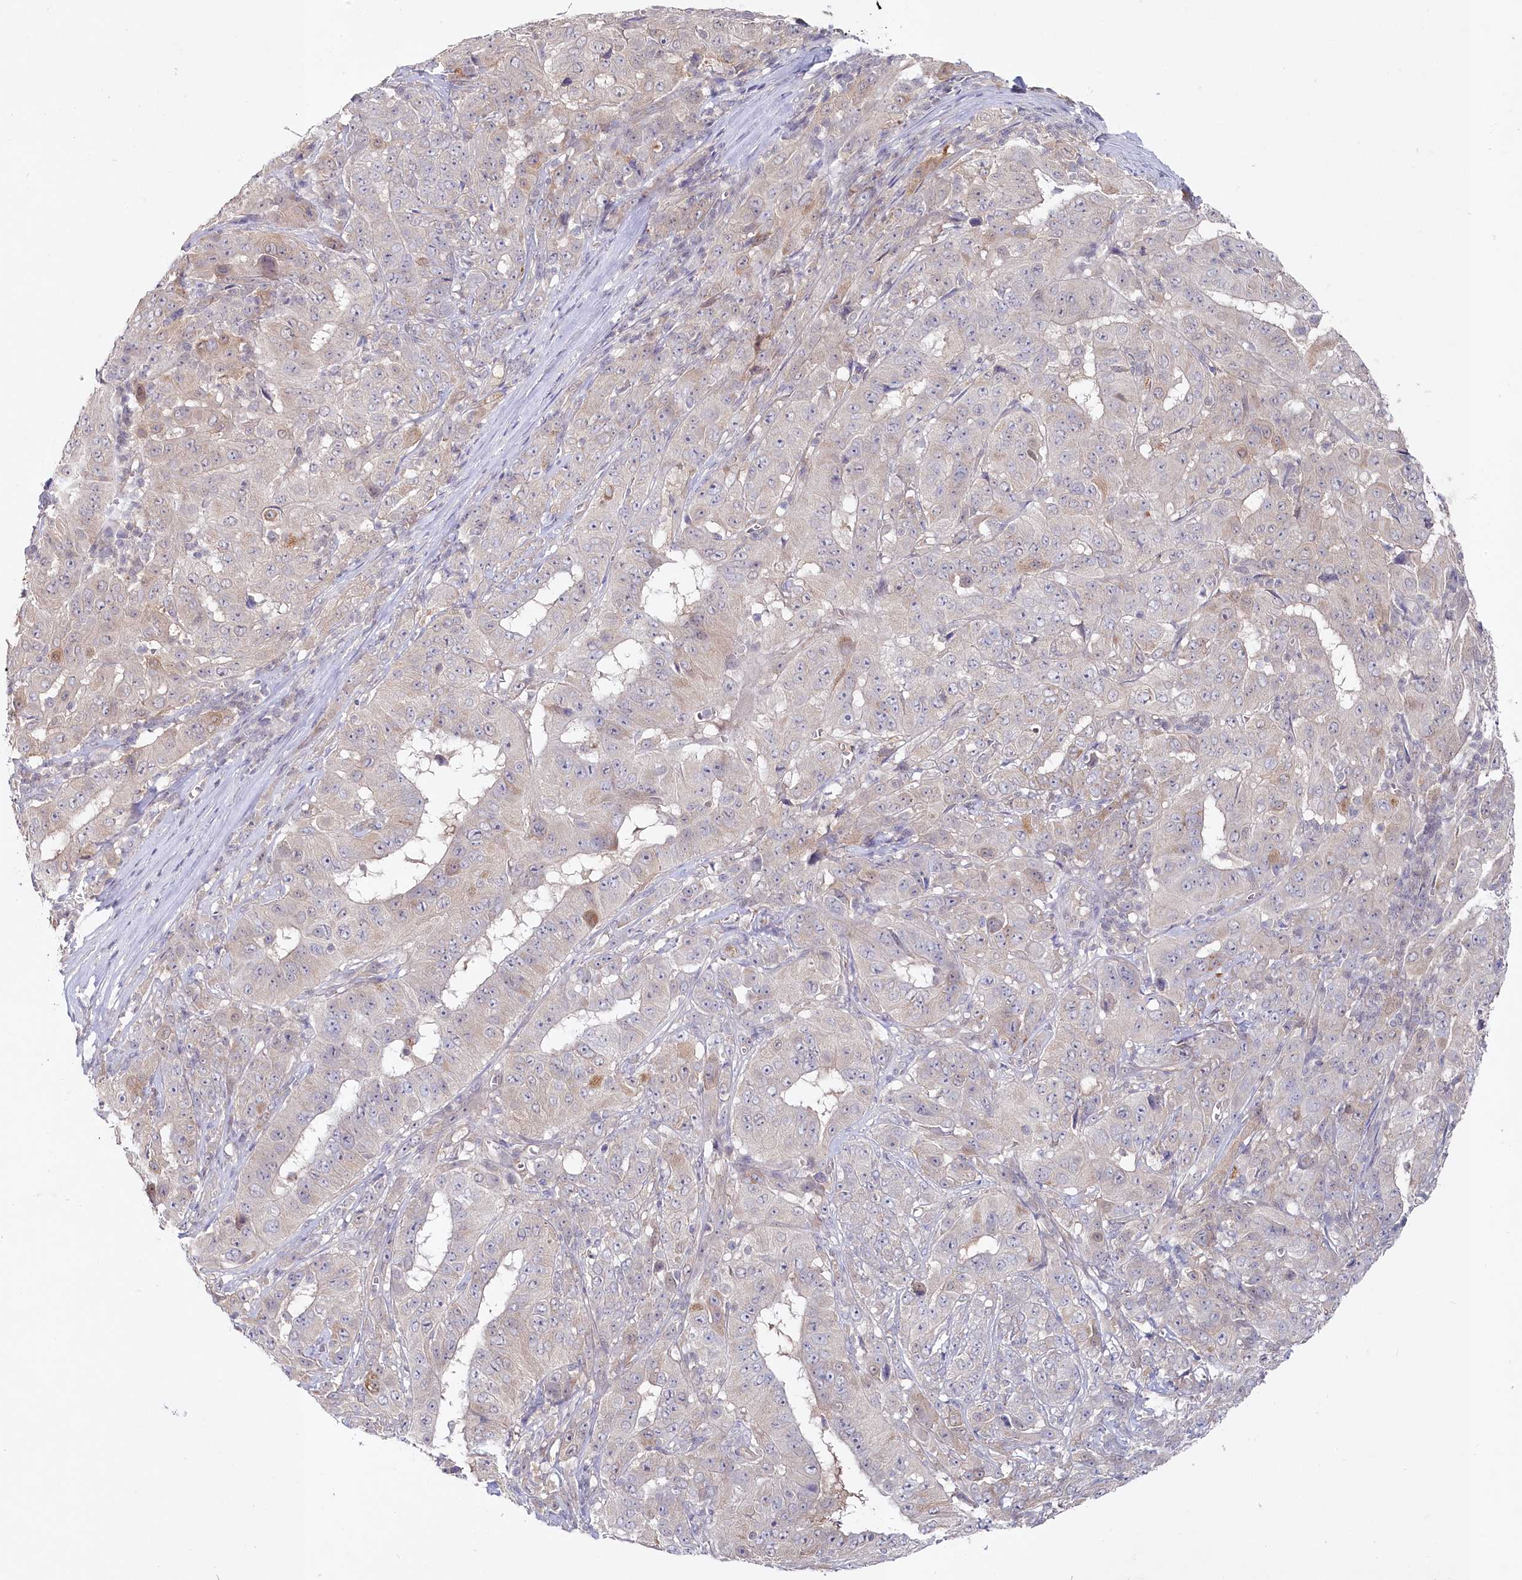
{"staining": {"intensity": "negative", "quantity": "none", "location": "none"}, "tissue": "pancreatic cancer", "cell_type": "Tumor cells", "image_type": "cancer", "snomed": [{"axis": "morphology", "description": "Adenocarcinoma, NOS"}, {"axis": "topography", "description": "Pancreas"}], "caption": "Immunohistochemistry image of pancreatic cancer stained for a protein (brown), which reveals no staining in tumor cells.", "gene": "AAMDC", "patient": {"sex": "male", "age": 63}}